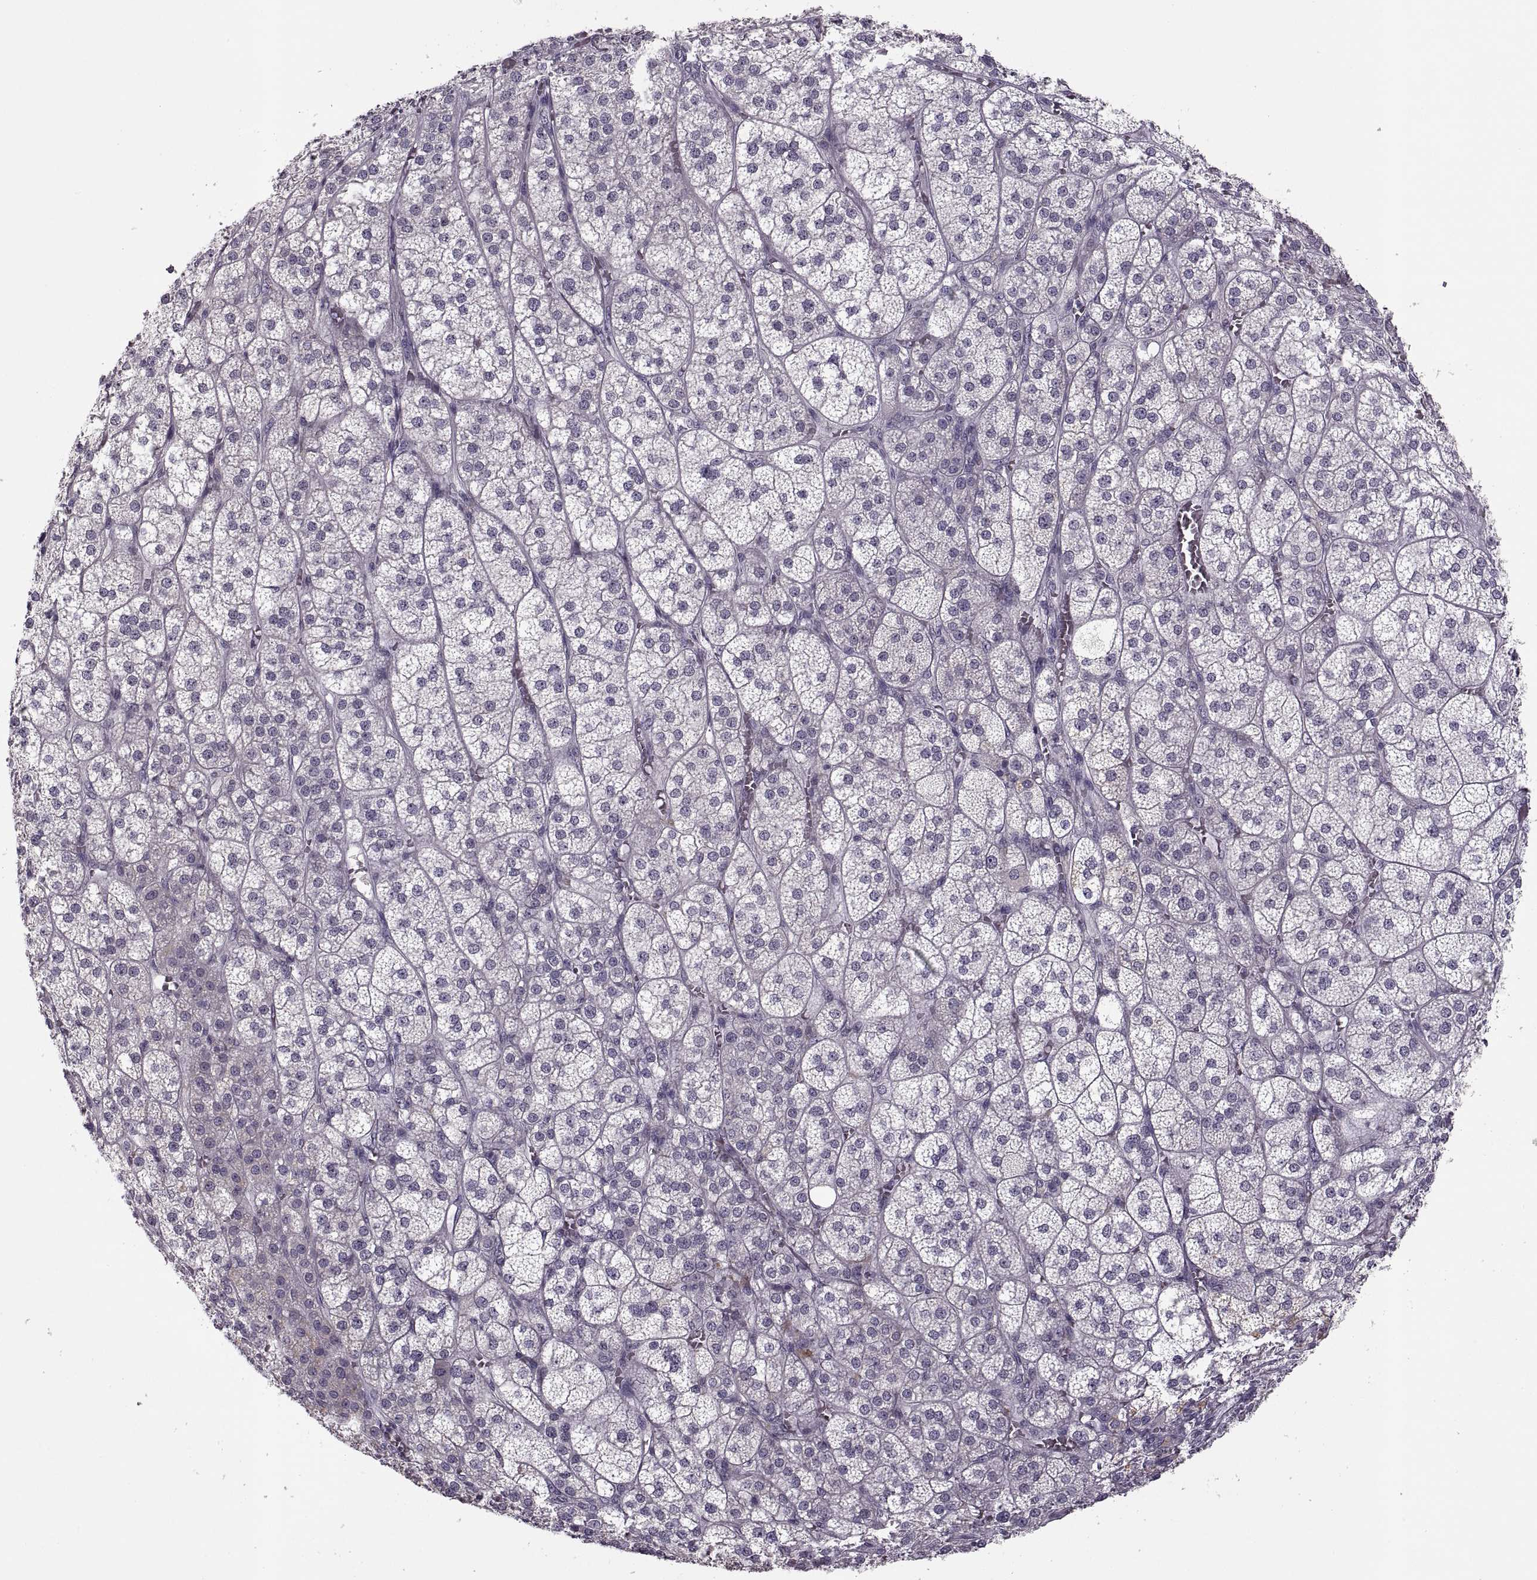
{"staining": {"intensity": "negative", "quantity": "none", "location": "none"}, "tissue": "adrenal gland", "cell_type": "Glandular cells", "image_type": "normal", "snomed": [{"axis": "morphology", "description": "Normal tissue, NOS"}, {"axis": "topography", "description": "Adrenal gland"}], "caption": "There is no significant expression in glandular cells of adrenal gland. (DAB (3,3'-diaminobenzidine) IHC with hematoxylin counter stain).", "gene": "CACNA1F", "patient": {"sex": "female", "age": 60}}